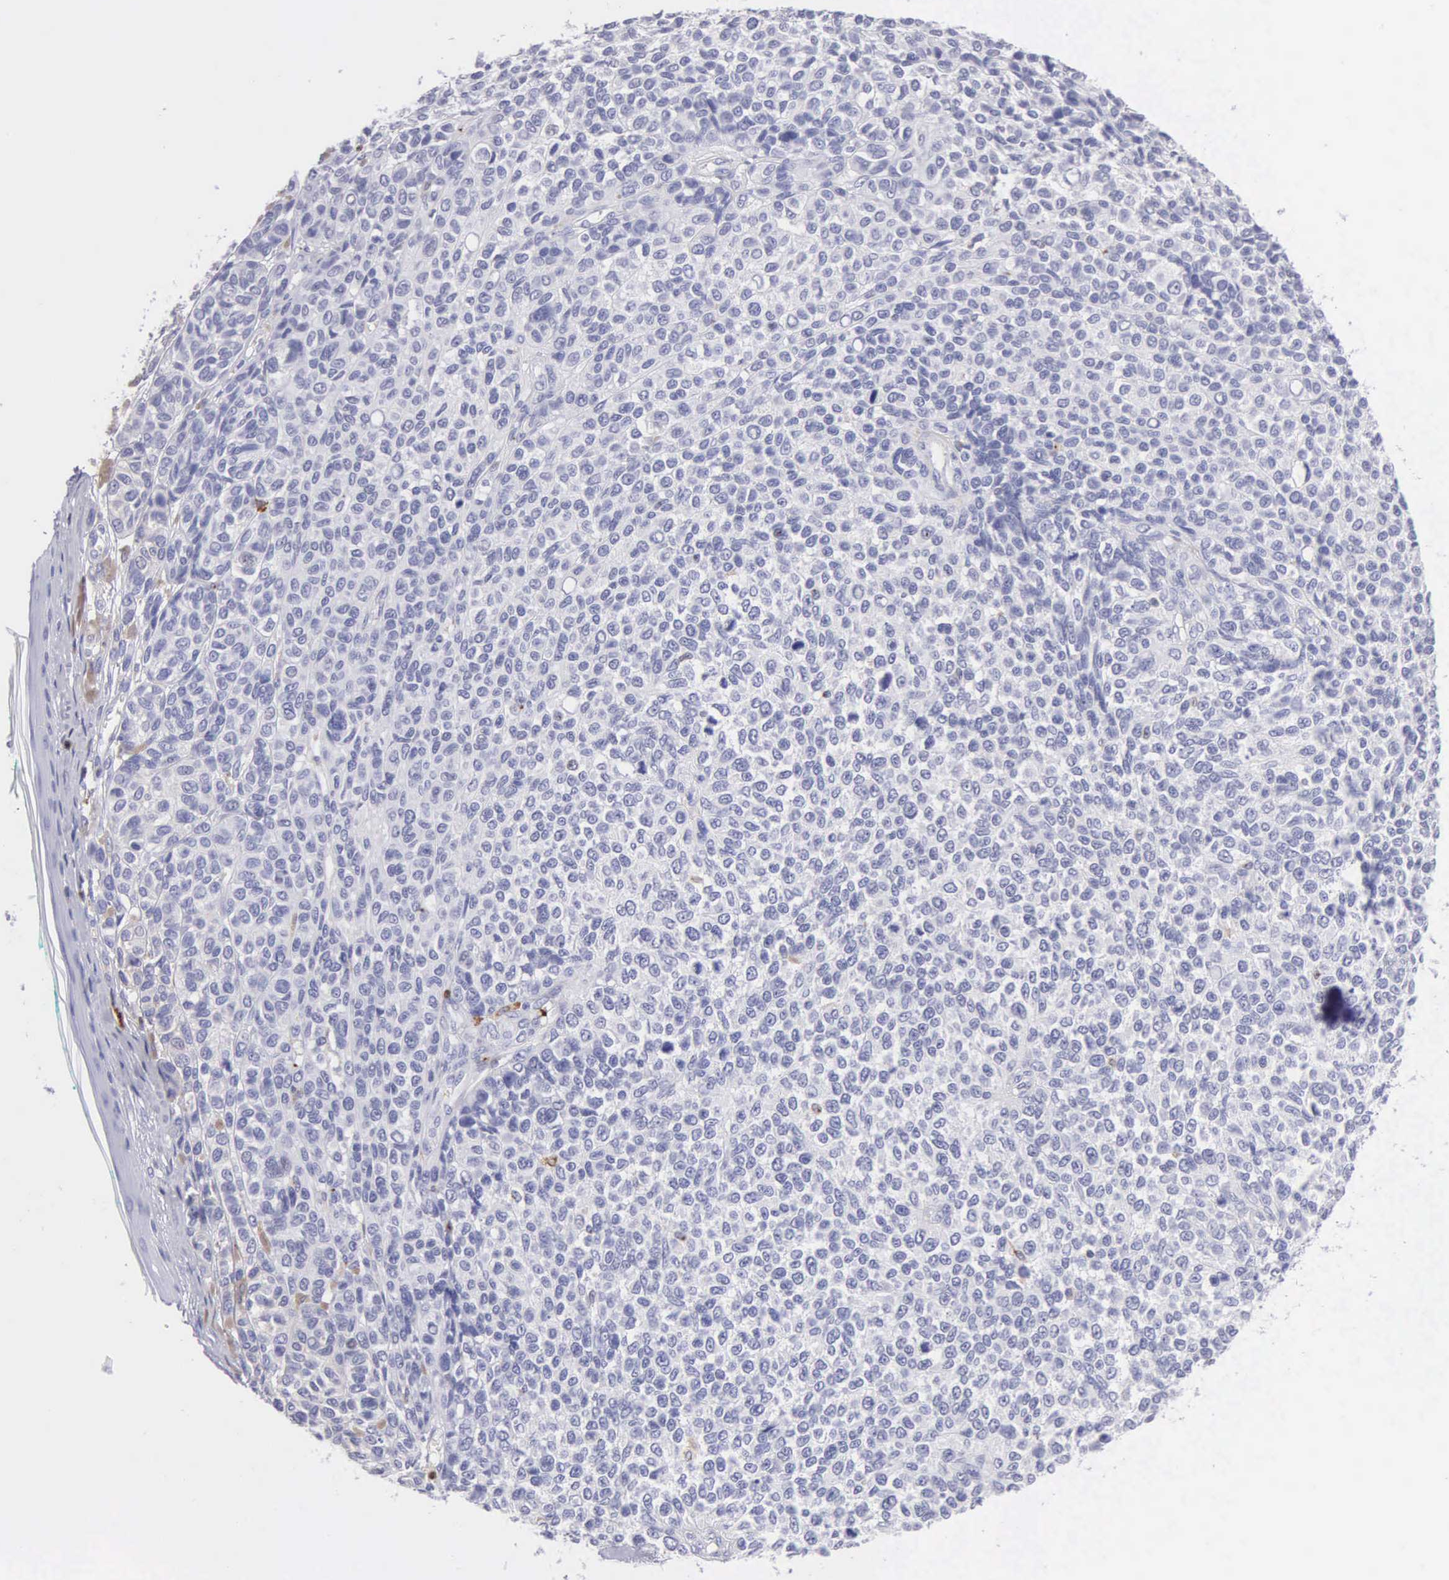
{"staining": {"intensity": "negative", "quantity": "none", "location": "none"}, "tissue": "melanoma", "cell_type": "Tumor cells", "image_type": "cancer", "snomed": [{"axis": "morphology", "description": "Malignant melanoma, NOS"}, {"axis": "topography", "description": "Skin"}], "caption": "A micrograph of melanoma stained for a protein displays no brown staining in tumor cells.", "gene": "SRGN", "patient": {"sex": "female", "age": 85}}